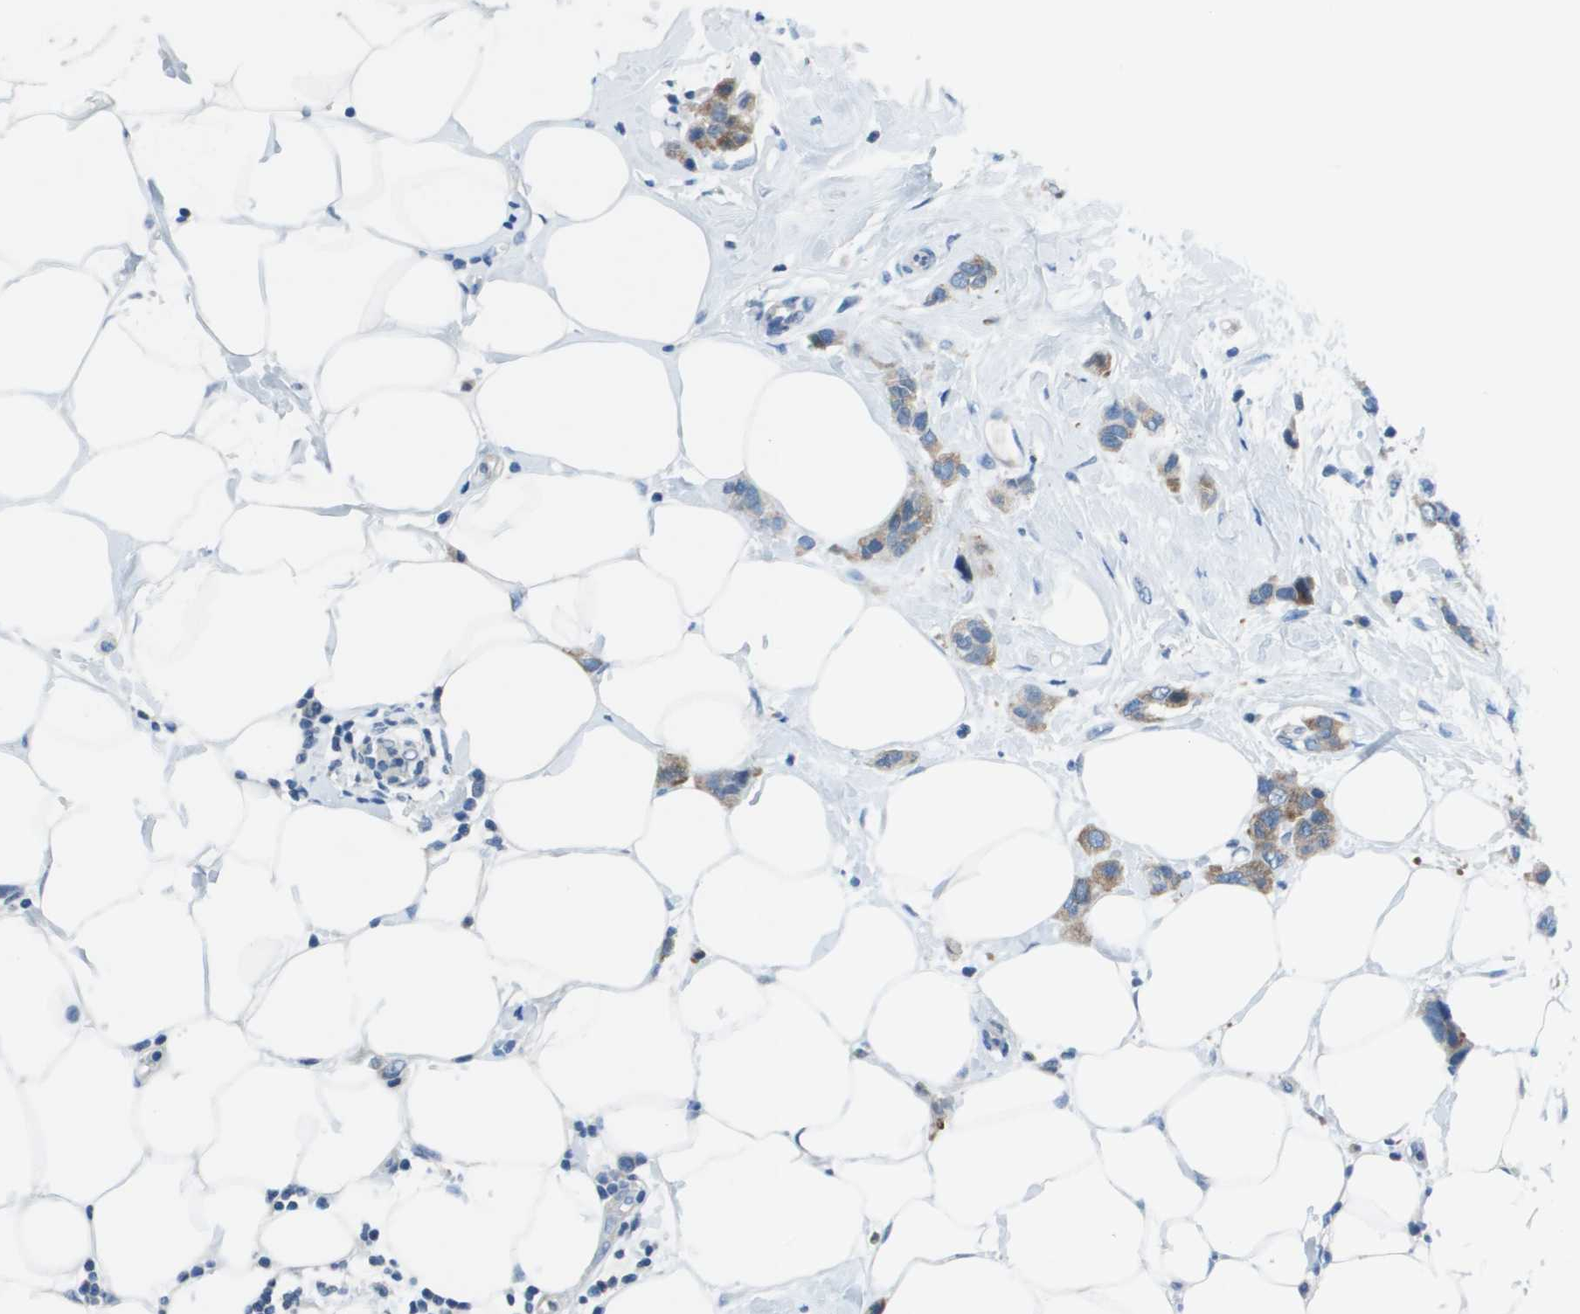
{"staining": {"intensity": "weak", "quantity": "25%-75%", "location": "cytoplasmic/membranous"}, "tissue": "breast cancer", "cell_type": "Tumor cells", "image_type": "cancer", "snomed": [{"axis": "morphology", "description": "Normal tissue, NOS"}, {"axis": "morphology", "description": "Duct carcinoma"}, {"axis": "topography", "description": "Breast"}], "caption": "High-magnification brightfield microscopy of breast intraductal carcinoma stained with DAB (3,3'-diaminobenzidine) (brown) and counterstained with hematoxylin (blue). tumor cells exhibit weak cytoplasmic/membranous staining is present in approximately25%-75% of cells.", "gene": "STIP1", "patient": {"sex": "female", "age": 50}}